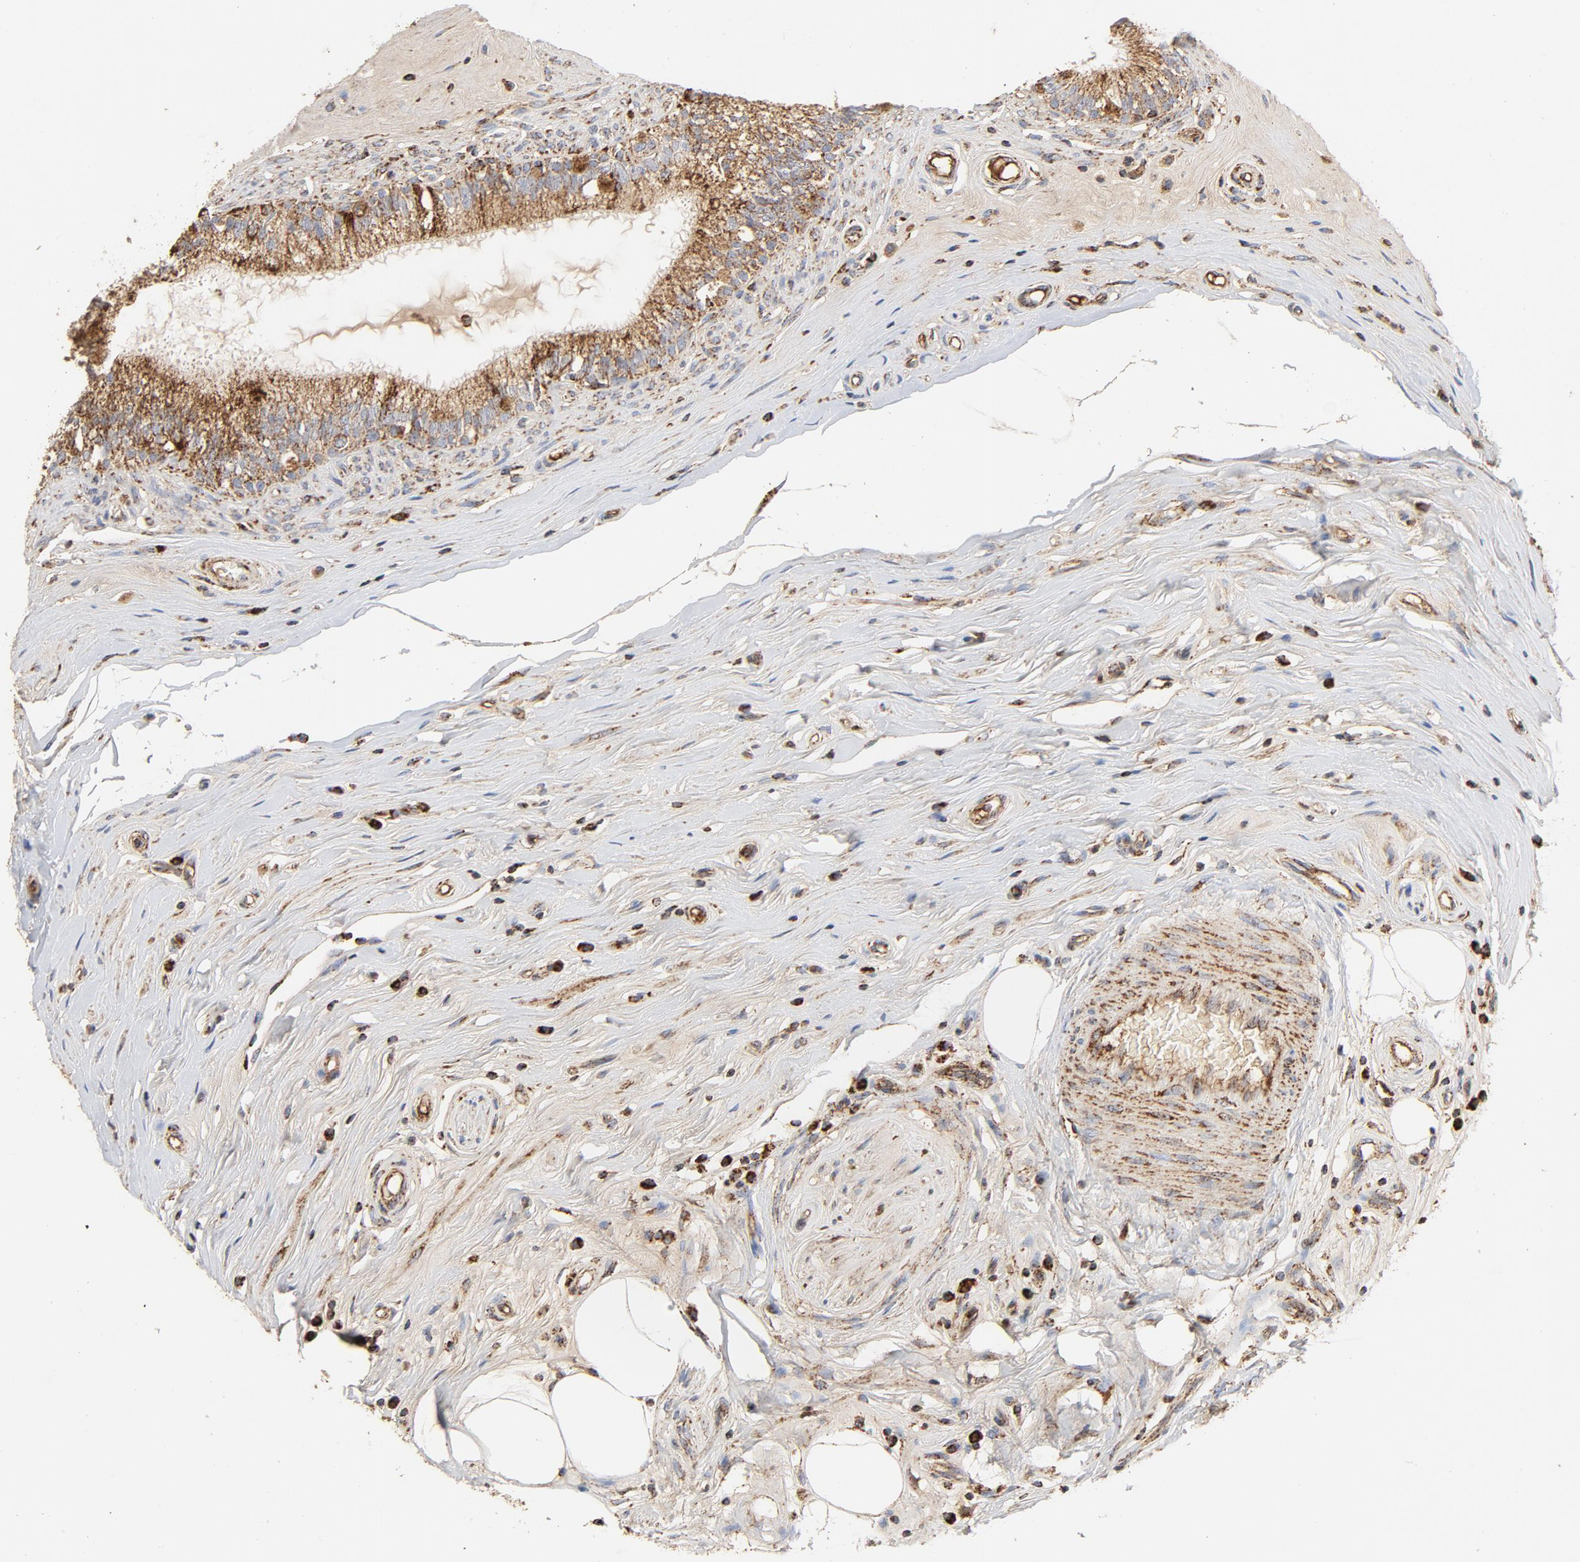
{"staining": {"intensity": "strong", "quantity": ">75%", "location": "cytoplasmic/membranous"}, "tissue": "epididymis", "cell_type": "Glandular cells", "image_type": "normal", "snomed": [{"axis": "morphology", "description": "Normal tissue, NOS"}, {"axis": "morphology", "description": "Inflammation, NOS"}, {"axis": "topography", "description": "Epididymis"}], "caption": "Human epididymis stained with a brown dye reveals strong cytoplasmic/membranous positive staining in approximately >75% of glandular cells.", "gene": "PCNX4", "patient": {"sex": "male", "age": 84}}